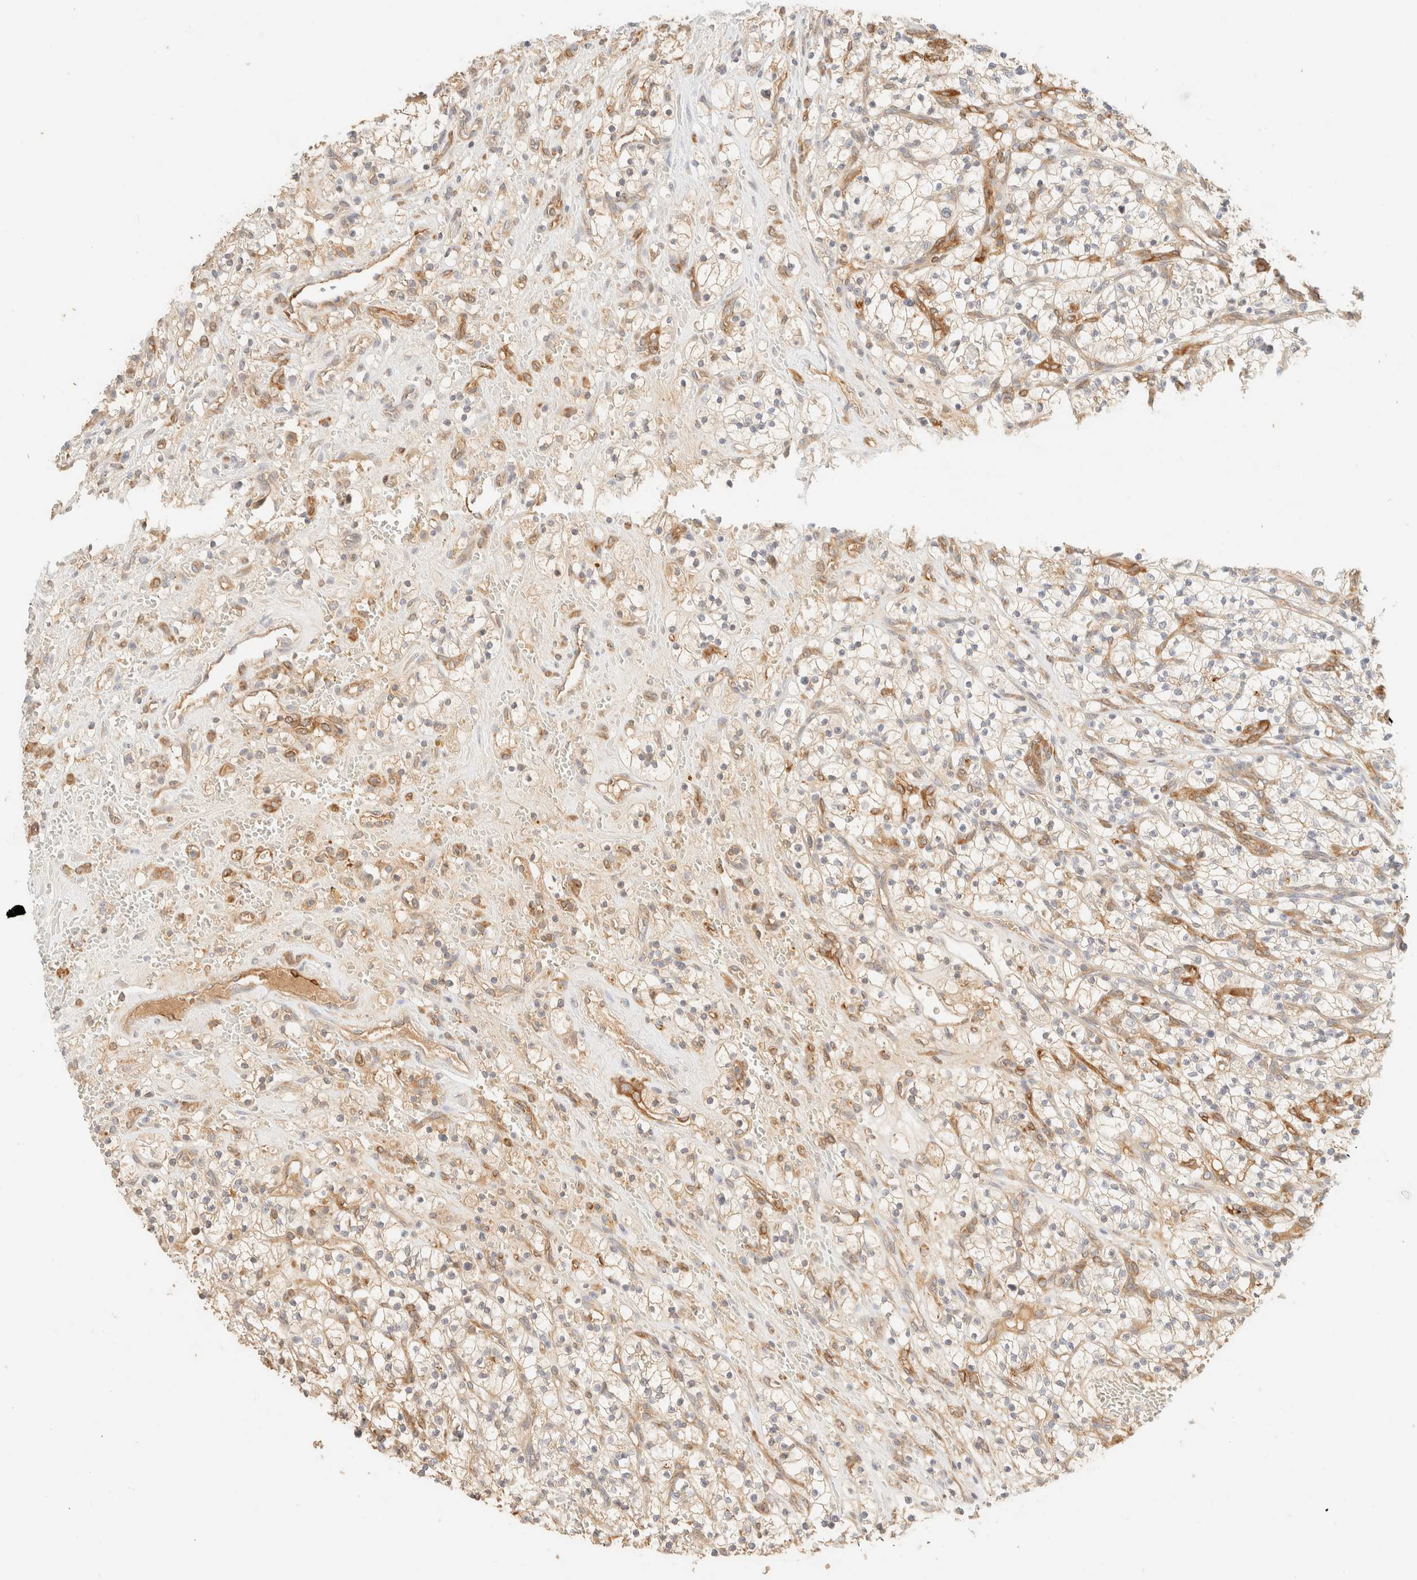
{"staining": {"intensity": "weak", "quantity": "25%-75%", "location": "cytoplasmic/membranous"}, "tissue": "renal cancer", "cell_type": "Tumor cells", "image_type": "cancer", "snomed": [{"axis": "morphology", "description": "Adenocarcinoma, NOS"}, {"axis": "topography", "description": "Kidney"}], "caption": "Immunohistochemistry (IHC) photomicrograph of neoplastic tissue: renal cancer stained using immunohistochemistry shows low levels of weak protein expression localized specifically in the cytoplasmic/membranous of tumor cells, appearing as a cytoplasmic/membranous brown color.", "gene": "FHOD1", "patient": {"sex": "female", "age": 57}}